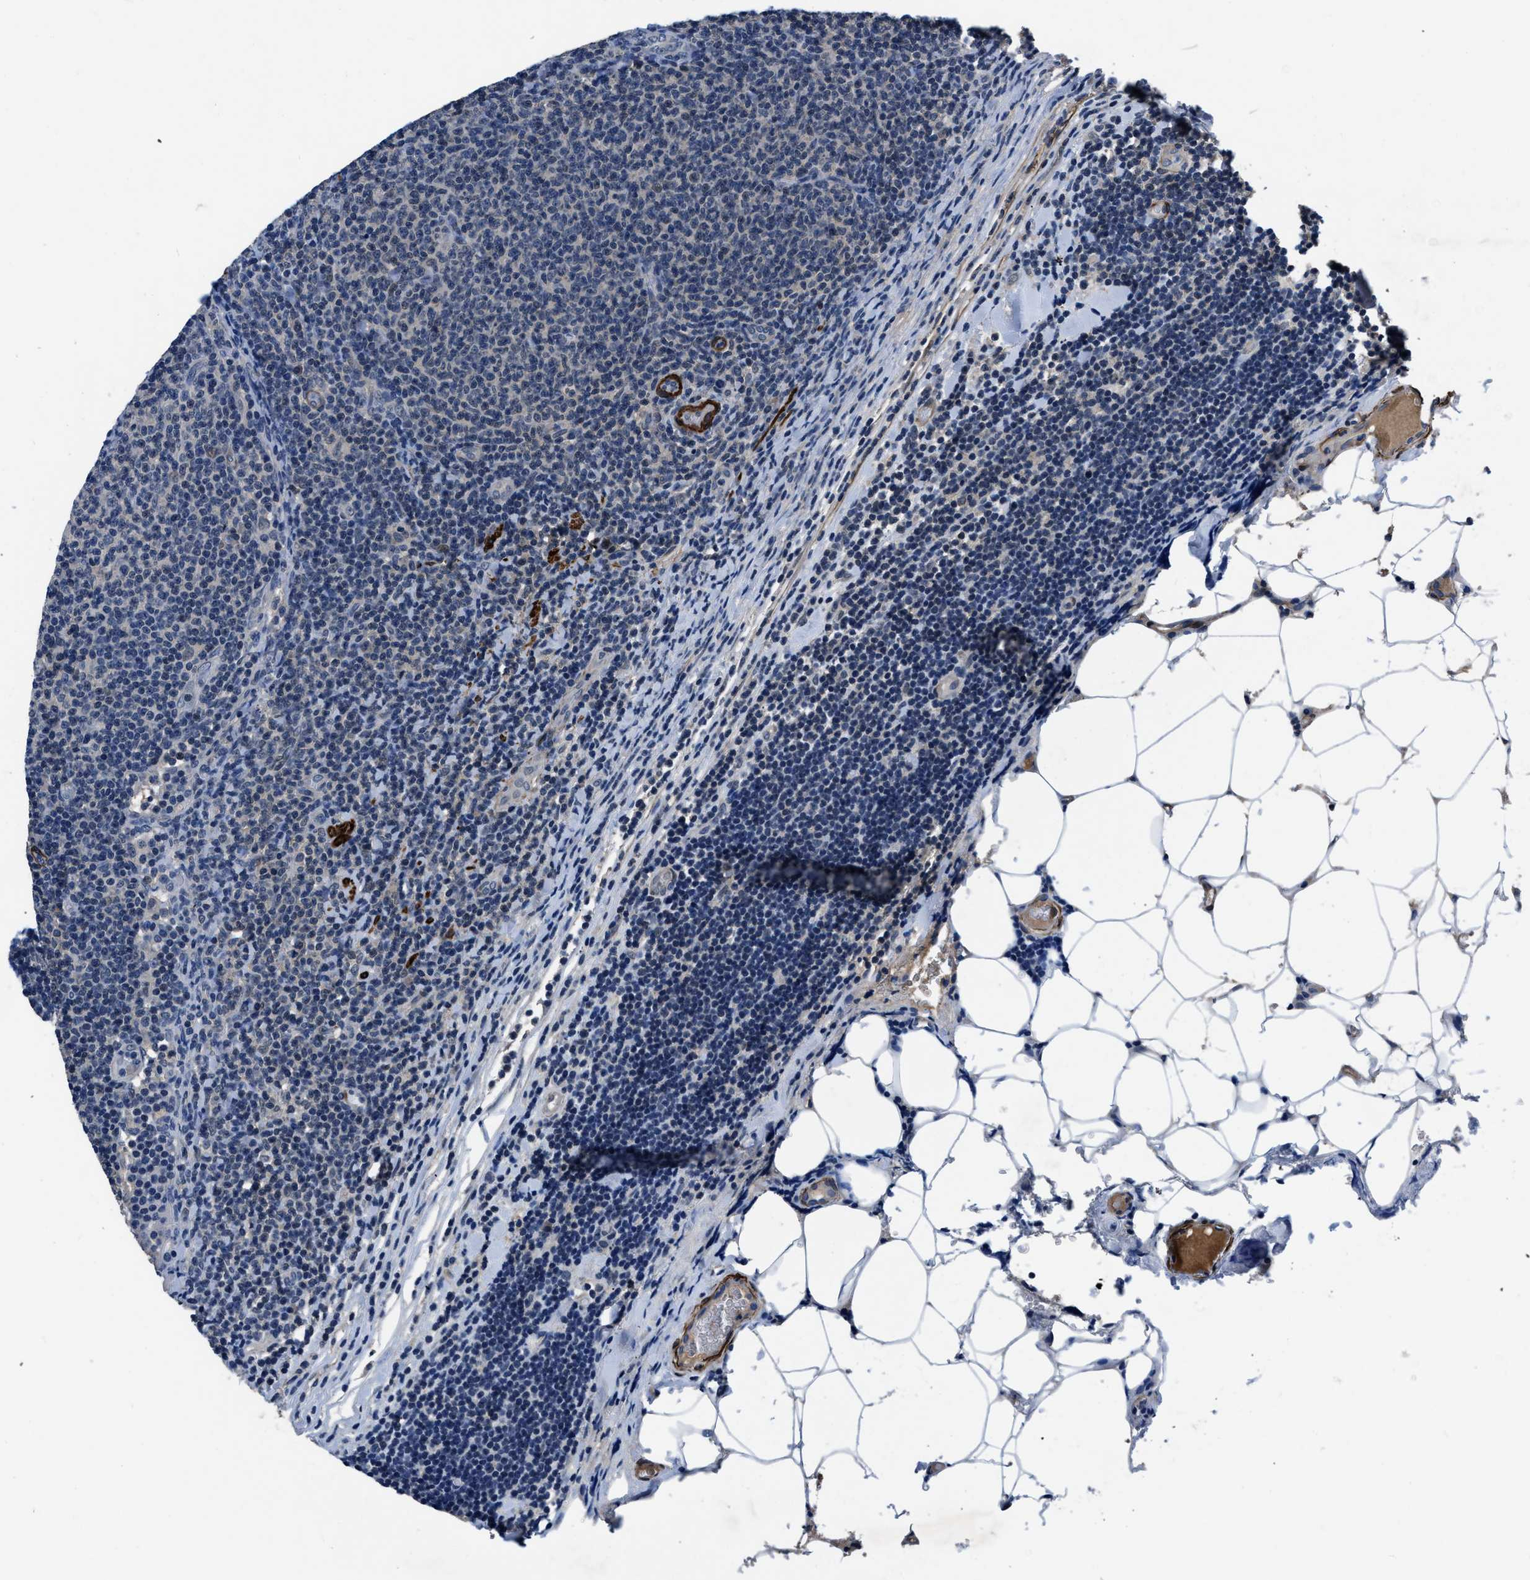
{"staining": {"intensity": "negative", "quantity": "none", "location": "none"}, "tissue": "lymphoma", "cell_type": "Tumor cells", "image_type": "cancer", "snomed": [{"axis": "morphology", "description": "Malignant lymphoma, non-Hodgkin's type, Low grade"}, {"axis": "topography", "description": "Lymph node"}], "caption": "DAB immunohistochemical staining of human lymphoma reveals no significant expression in tumor cells.", "gene": "LANCL2", "patient": {"sex": "male", "age": 66}}